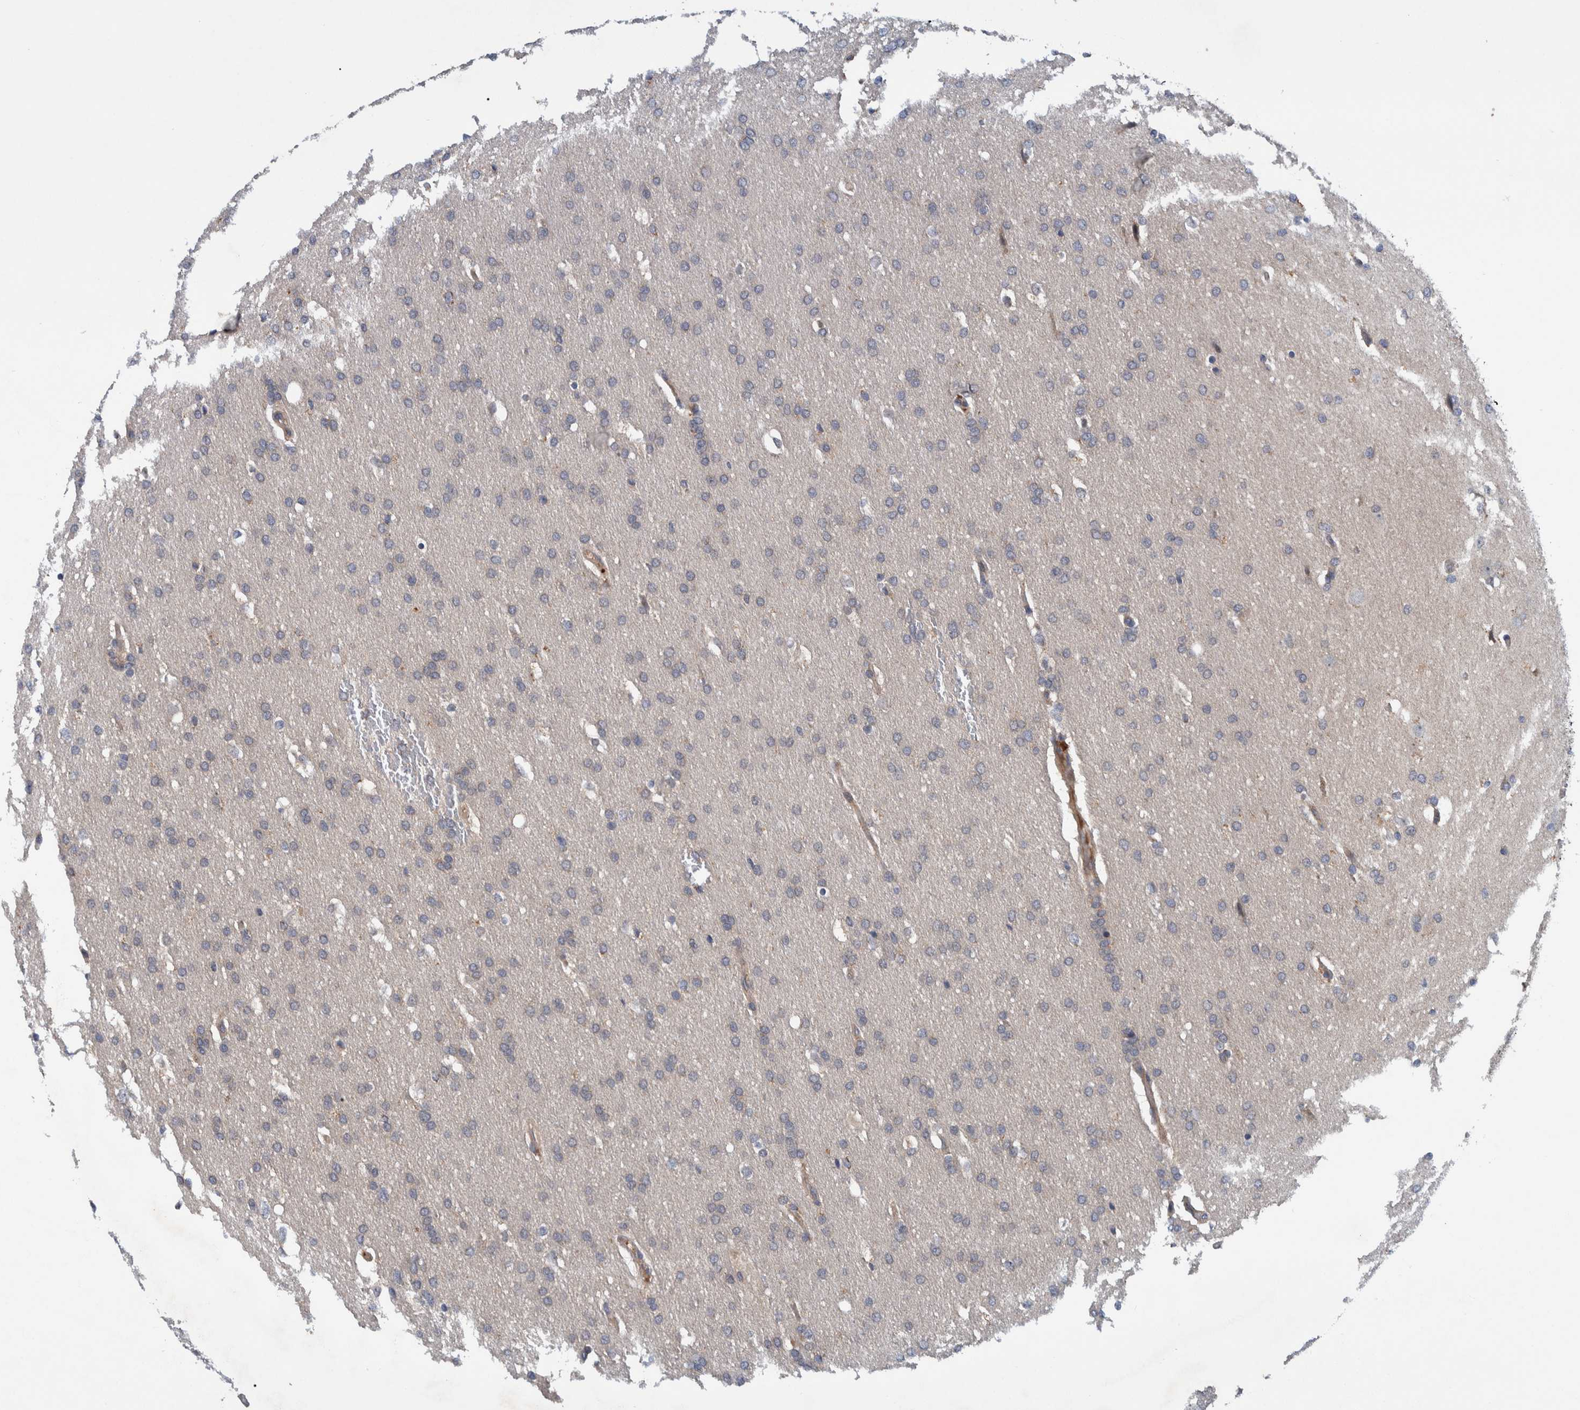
{"staining": {"intensity": "negative", "quantity": "none", "location": "none"}, "tissue": "glioma", "cell_type": "Tumor cells", "image_type": "cancer", "snomed": [{"axis": "morphology", "description": "Glioma, malignant, Low grade"}, {"axis": "topography", "description": "Brain"}], "caption": "Photomicrograph shows no significant protein staining in tumor cells of malignant glioma (low-grade).", "gene": "ITIH3", "patient": {"sex": "female", "age": 37}}